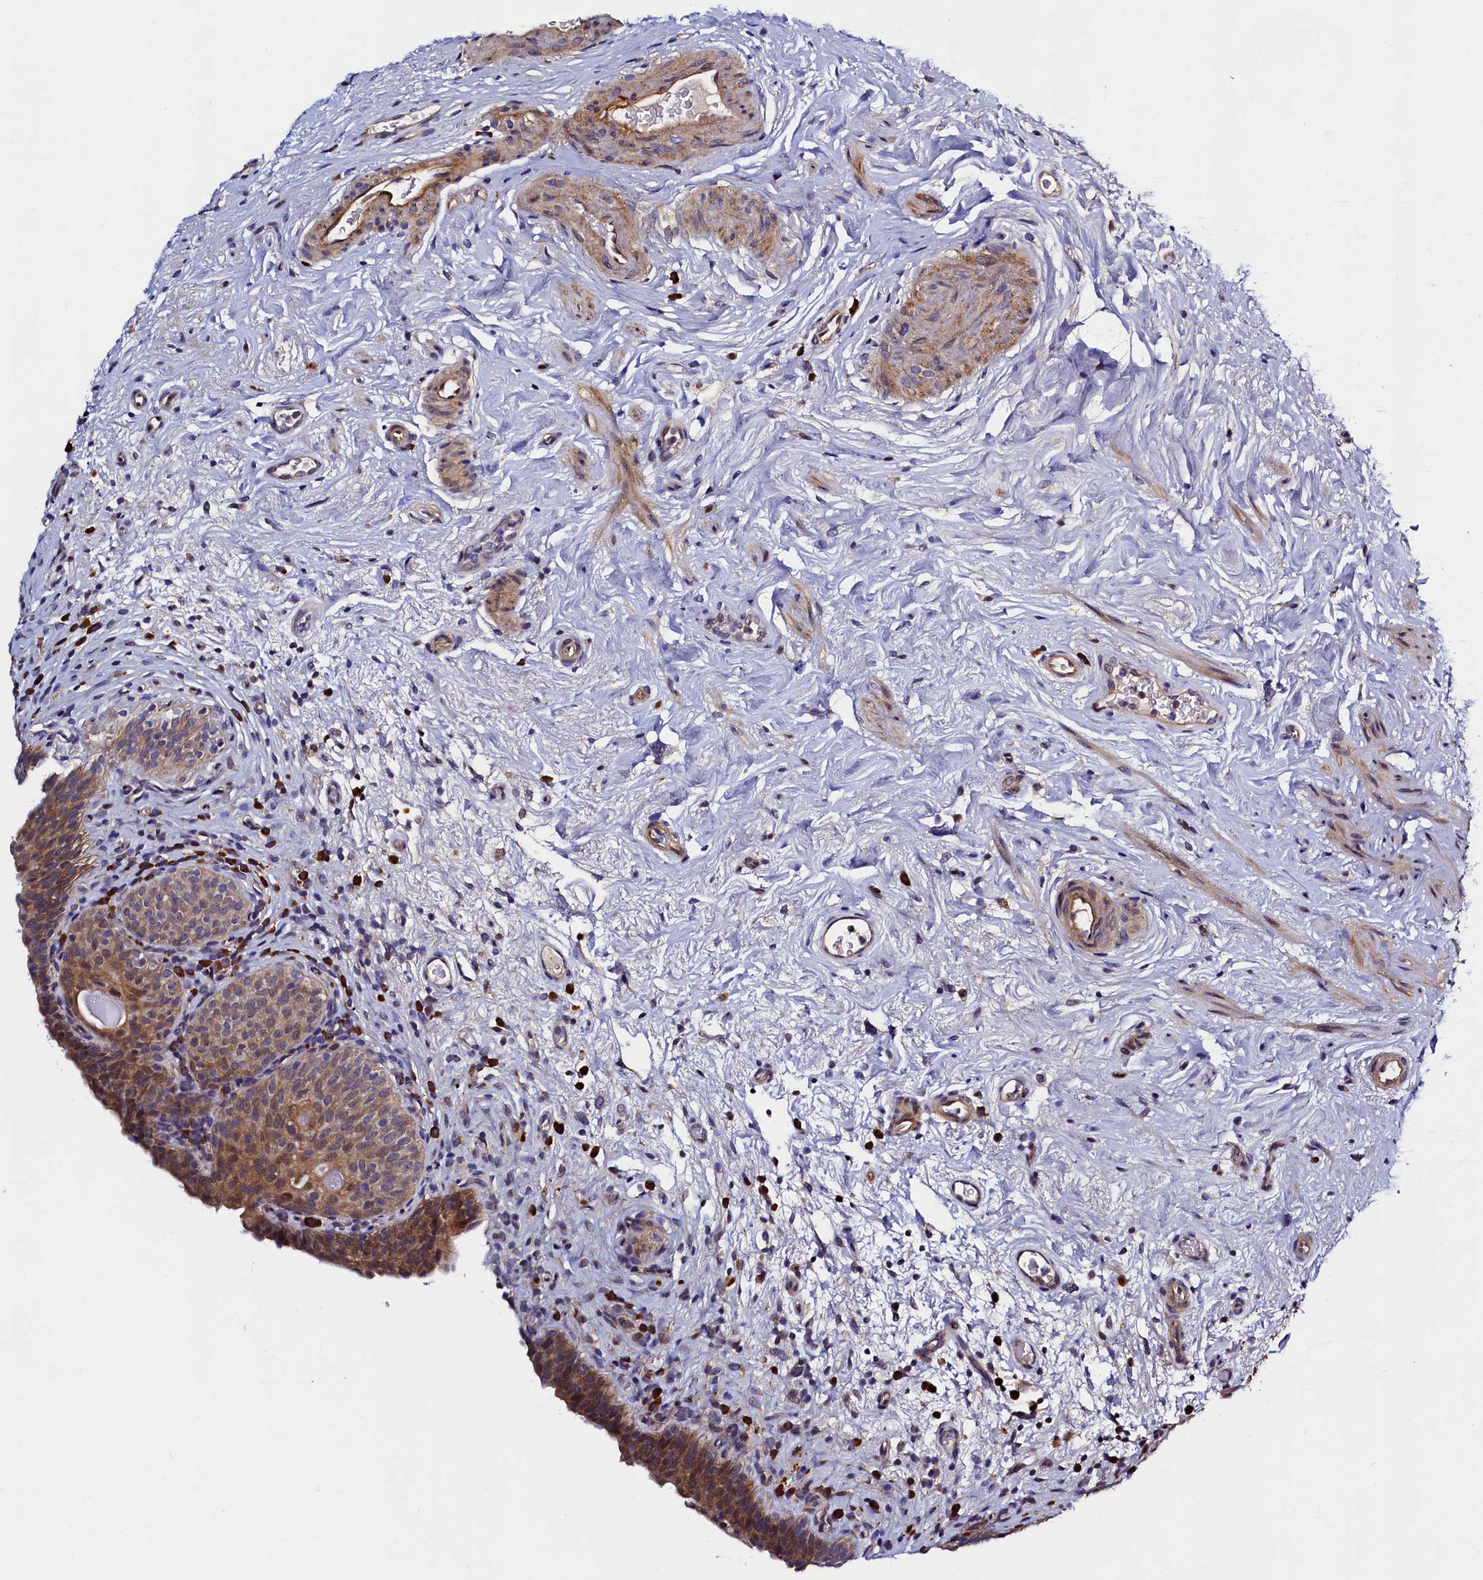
{"staining": {"intensity": "moderate", "quantity": "25%-75%", "location": "cytoplasmic/membranous,nuclear"}, "tissue": "urinary bladder", "cell_type": "Urothelial cells", "image_type": "normal", "snomed": [{"axis": "morphology", "description": "Normal tissue, NOS"}, {"axis": "topography", "description": "Urinary bladder"}], "caption": "High-magnification brightfield microscopy of benign urinary bladder stained with DAB (brown) and counterstained with hematoxylin (blue). urothelial cells exhibit moderate cytoplasmic/membranous,nuclear staining is seen in approximately25%-75% of cells.", "gene": "SLC16A14", "patient": {"sex": "male", "age": 83}}